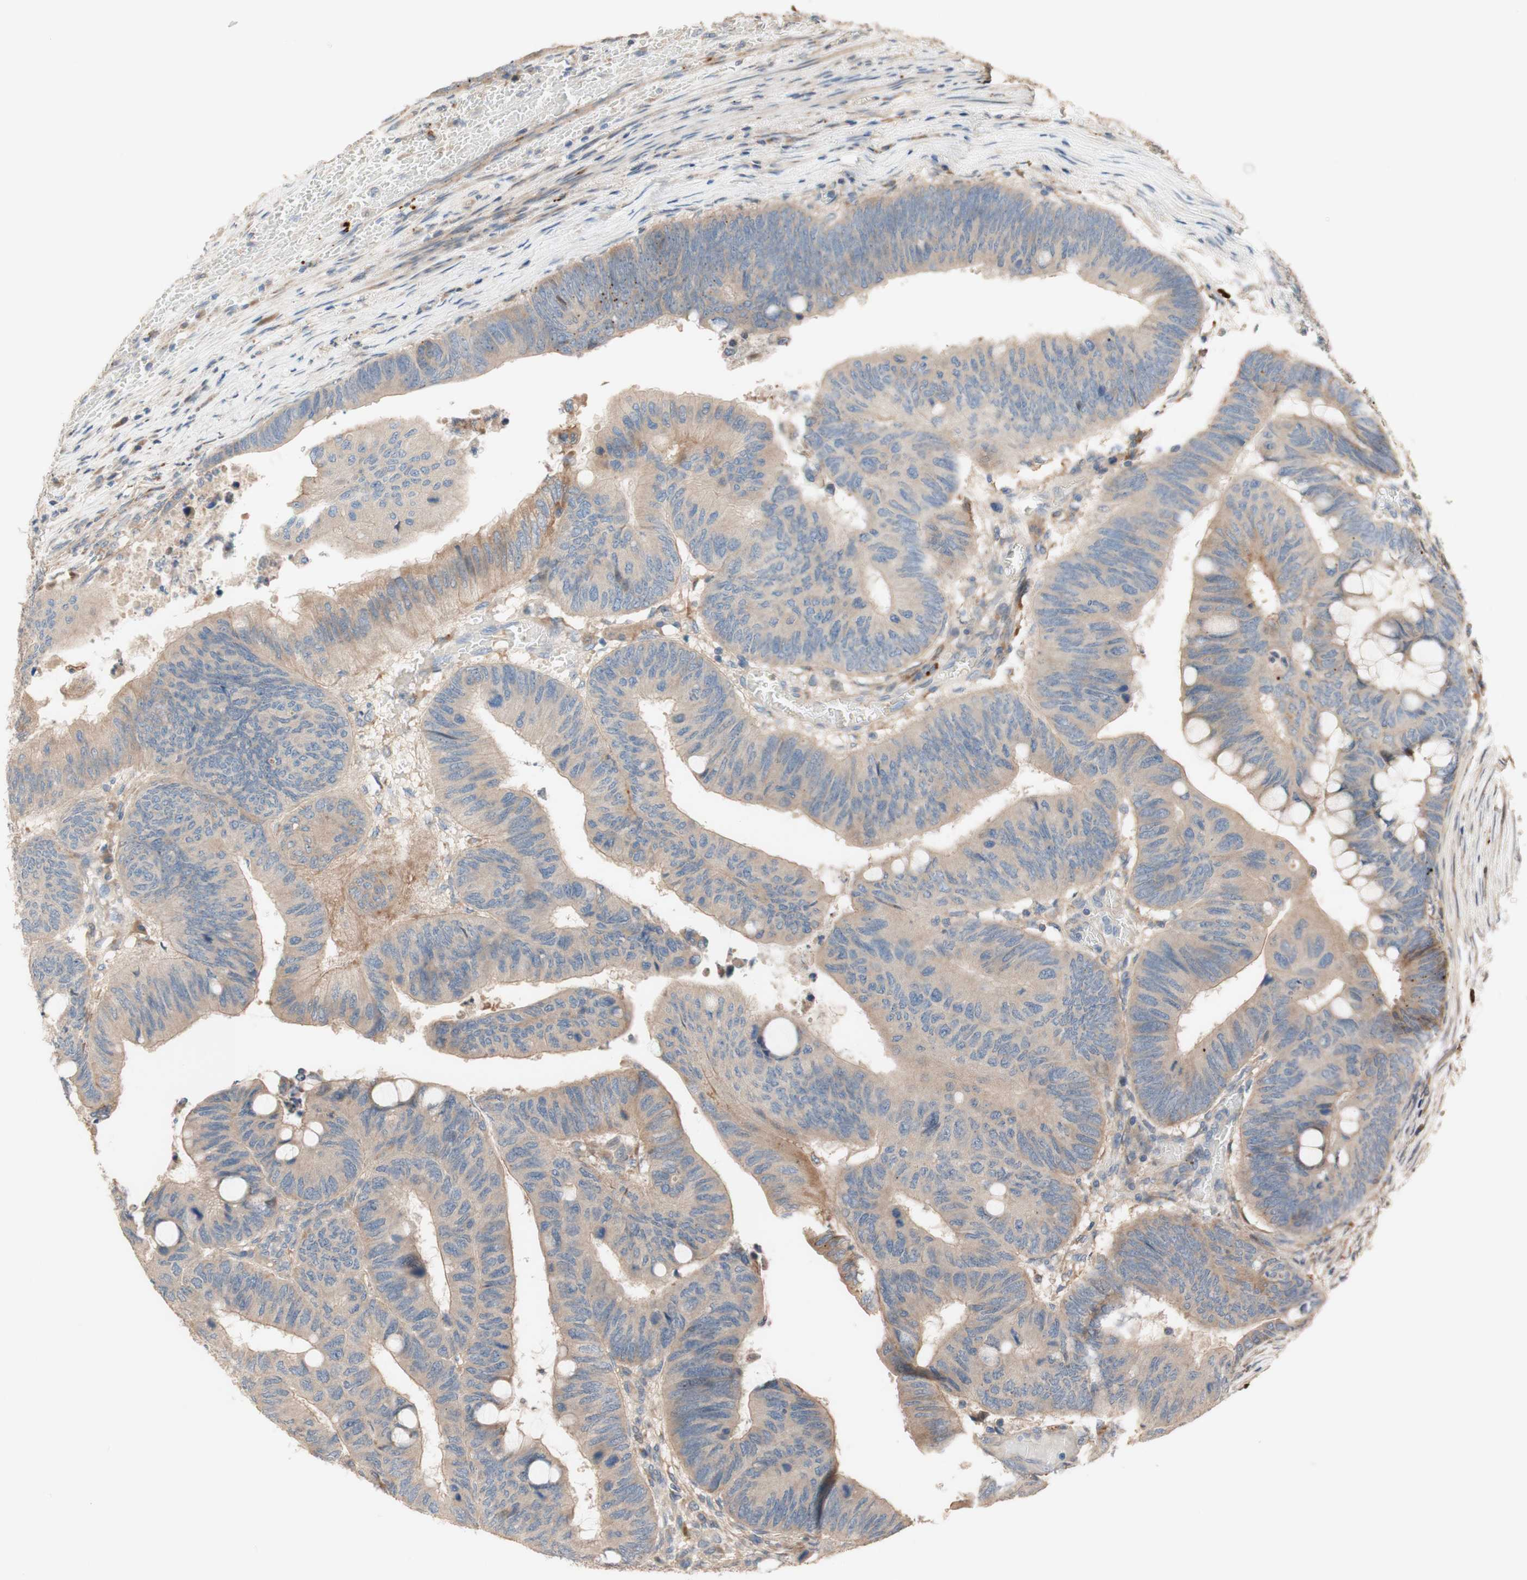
{"staining": {"intensity": "negative", "quantity": "none", "location": "none"}, "tissue": "colorectal cancer", "cell_type": "Tumor cells", "image_type": "cancer", "snomed": [{"axis": "morphology", "description": "Normal tissue, NOS"}, {"axis": "morphology", "description": "Adenocarcinoma, NOS"}, {"axis": "topography", "description": "Rectum"}, {"axis": "topography", "description": "Peripheral nerve tissue"}], "caption": "A high-resolution photomicrograph shows IHC staining of colorectal cancer, which exhibits no significant expression in tumor cells.", "gene": "PTPN21", "patient": {"sex": "male", "age": 92}}